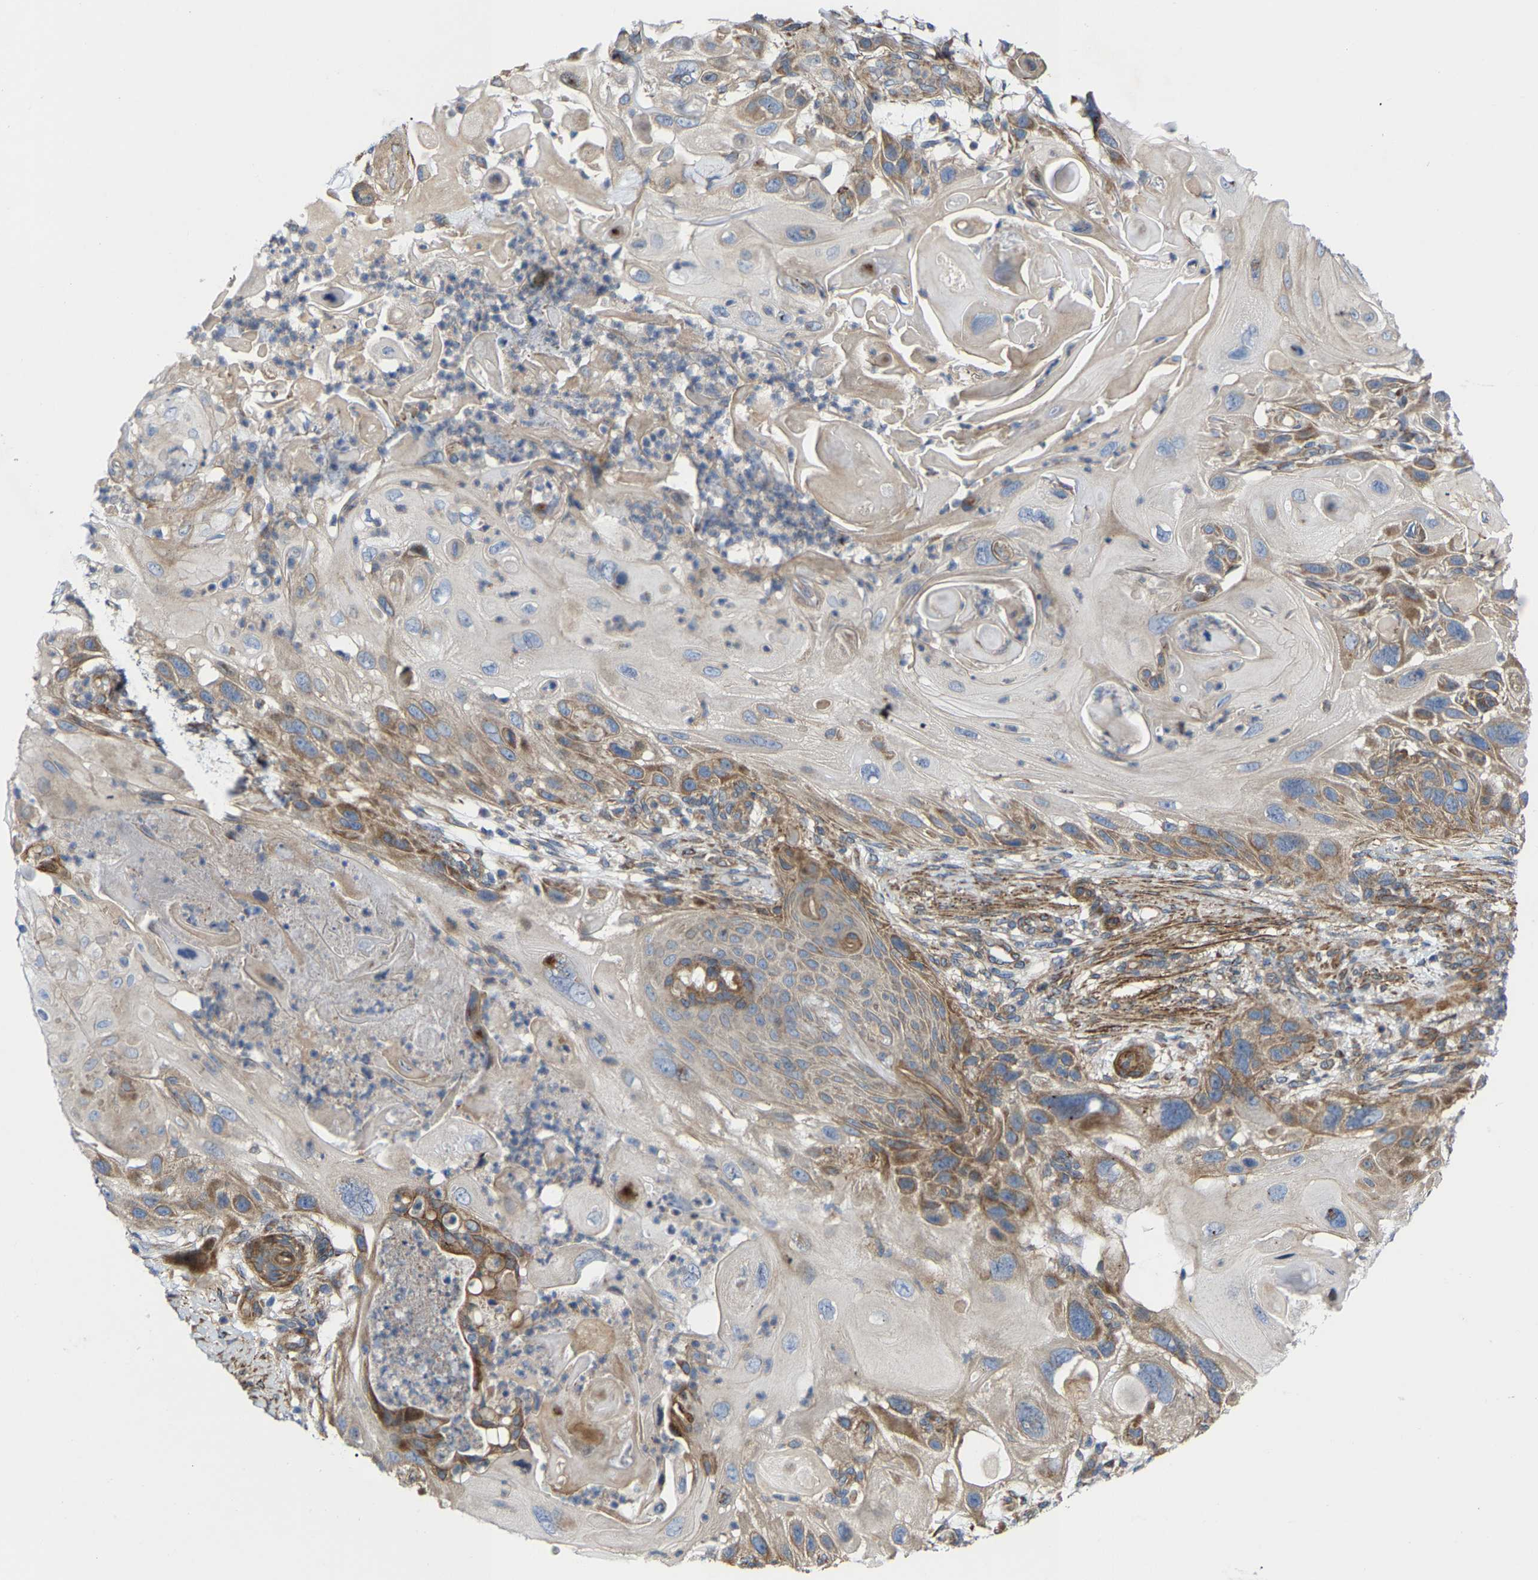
{"staining": {"intensity": "moderate", "quantity": "25%-75%", "location": "cytoplasmic/membranous"}, "tissue": "skin cancer", "cell_type": "Tumor cells", "image_type": "cancer", "snomed": [{"axis": "morphology", "description": "Squamous cell carcinoma, NOS"}, {"axis": "topography", "description": "Skin"}], "caption": "Immunohistochemical staining of human skin cancer (squamous cell carcinoma) exhibits medium levels of moderate cytoplasmic/membranous protein staining in about 25%-75% of tumor cells. The staining was performed using DAB, with brown indicating positive protein expression. Nuclei are stained blue with hematoxylin.", "gene": "TOR1B", "patient": {"sex": "female", "age": 77}}